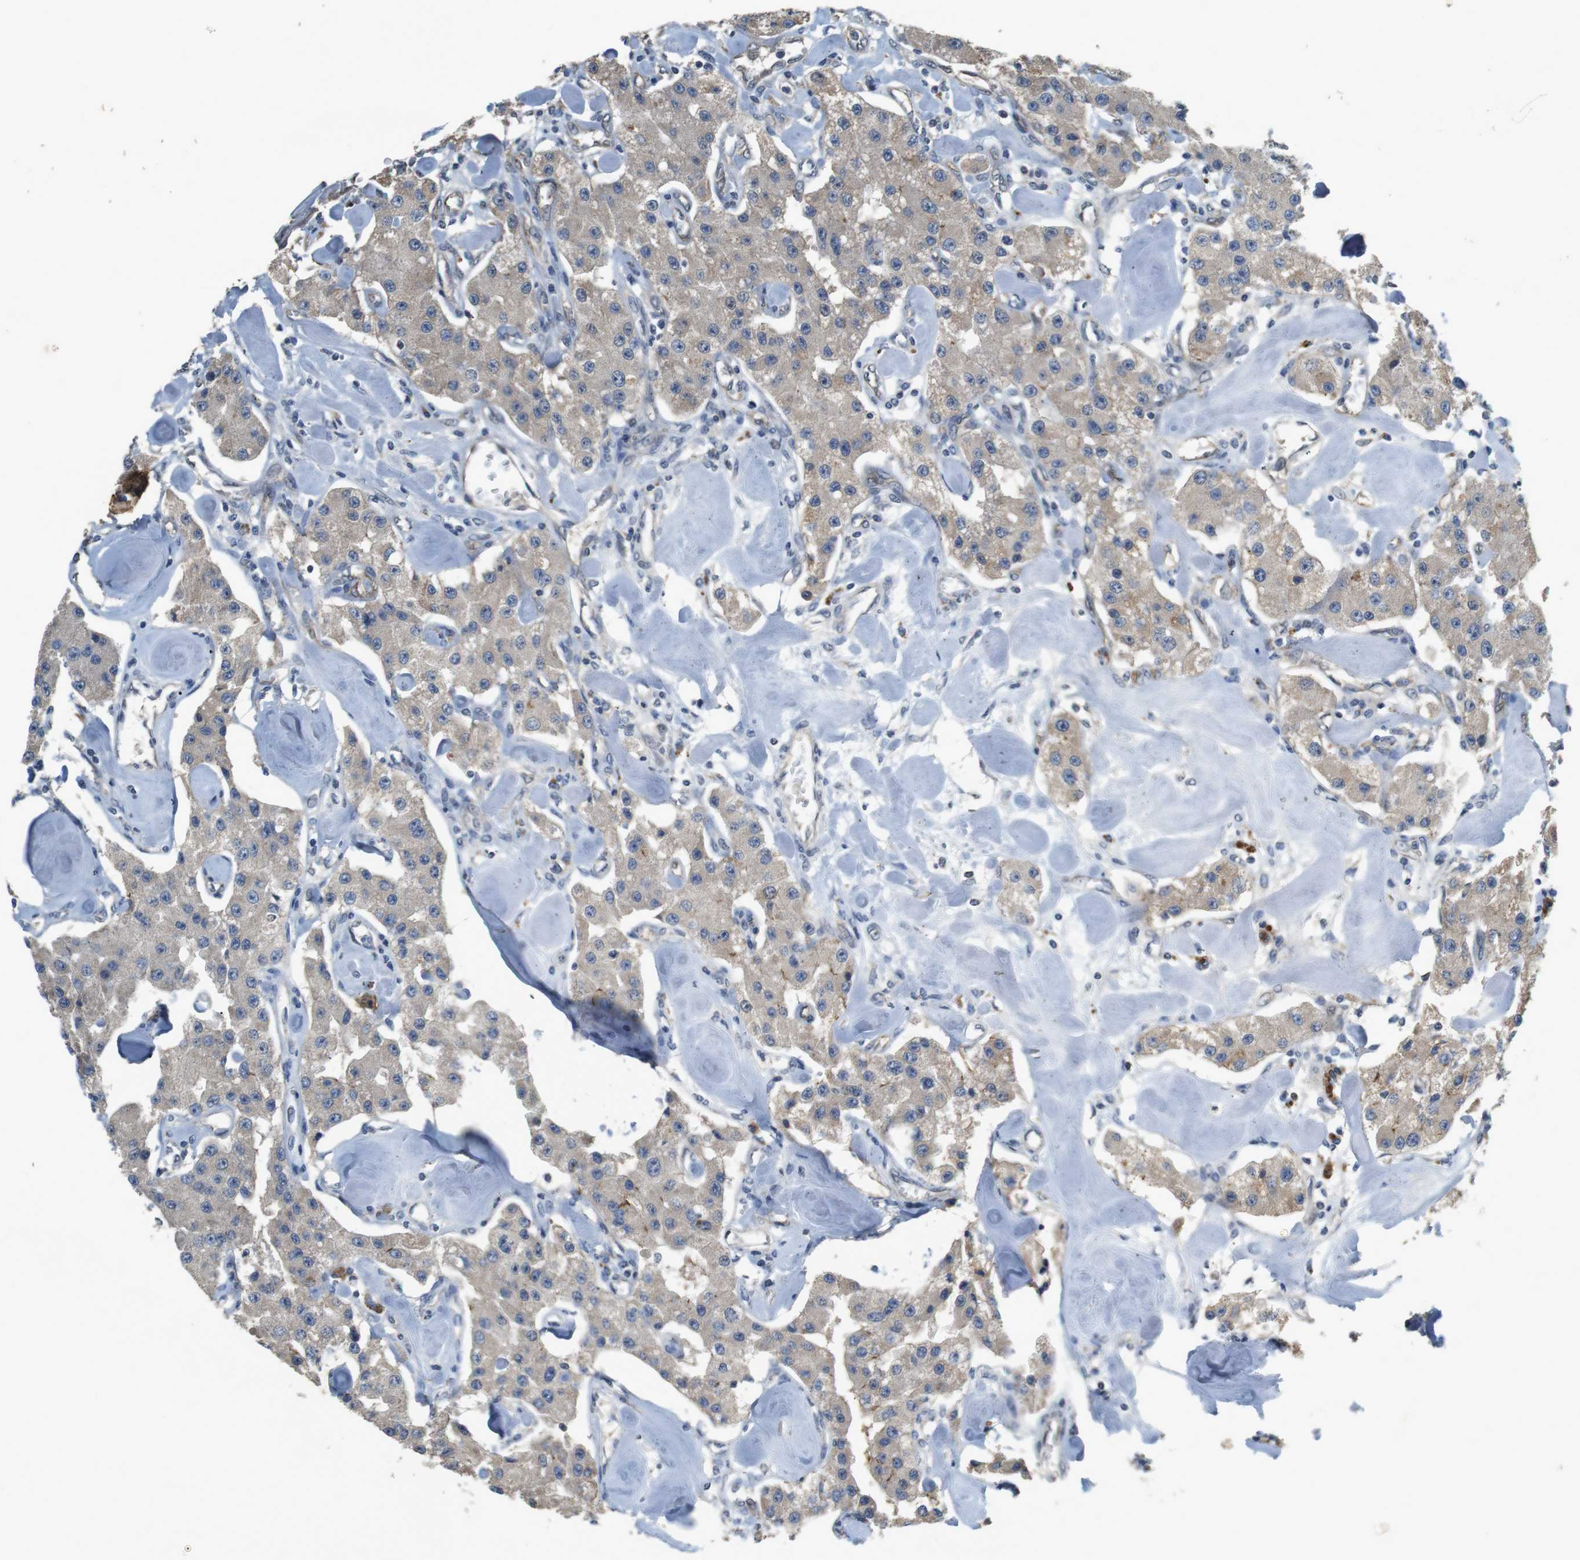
{"staining": {"intensity": "weak", "quantity": ">75%", "location": "cytoplasmic/membranous"}, "tissue": "carcinoid", "cell_type": "Tumor cells", "image_type": "cancer", "snomed": [{"axis": "morphology", "description": "Carcinoid, malignant, NOS"}, {"axis": "topography", "description": "Pancreas"}], "caption": "Immunohistochemistry of malignant carcinoid exhibits low levels of weak cytoplasmic/membranous positivity in approximately >75% of tumor cells.", "gene": "CLDN7", "patient": {"sex": "male", "age": 41}}